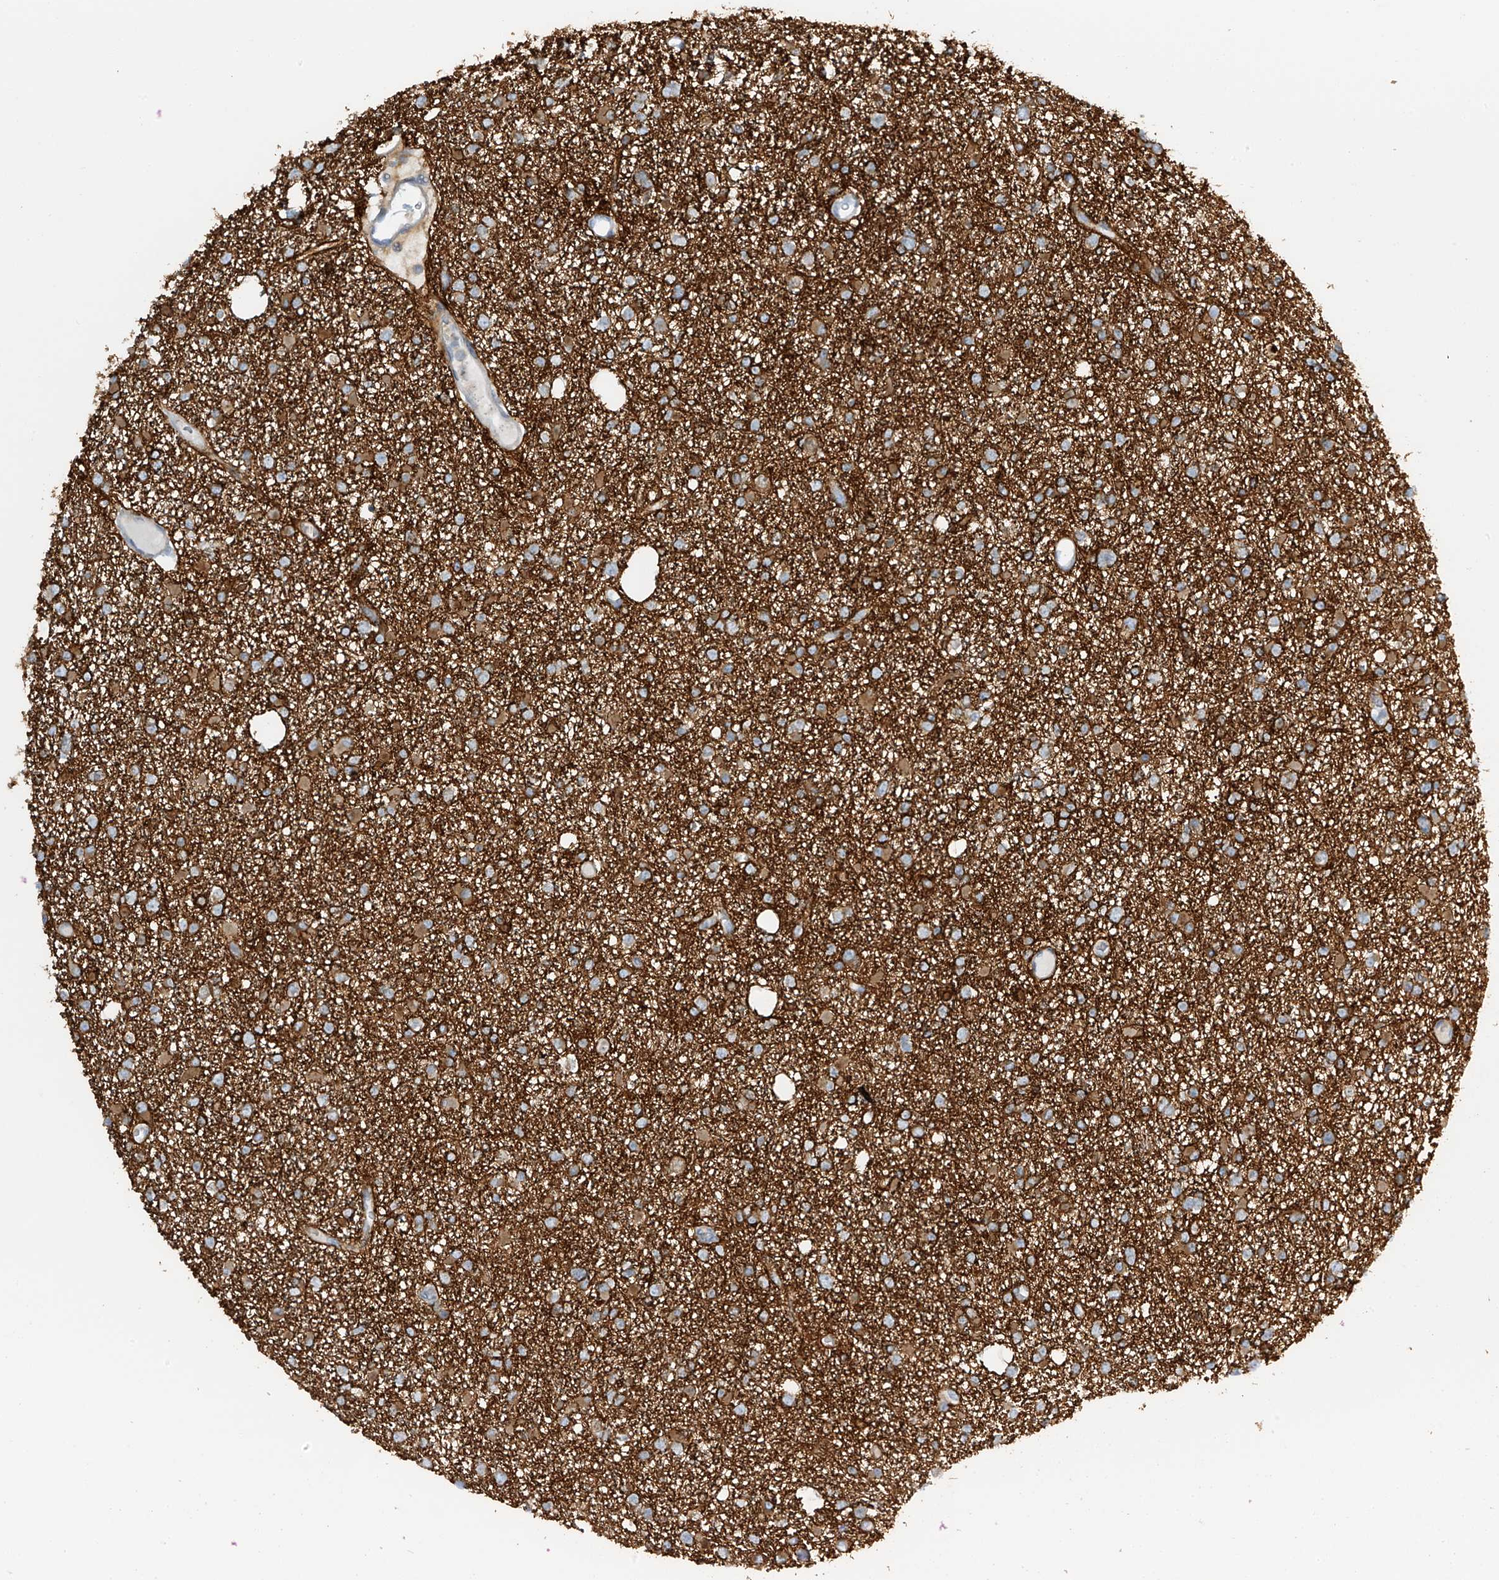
{"staining": {"intensity": "moderate", "quantity": "<25%", "location": "cytoplasmic/membranous"}, "tissue": "glioma", "cell_type": "Tumor cells", "image_type": "cancer", "snomed": [{"axis": "morphology", "description": "Glioma, malignant, Low grade"}, {"axis": "topography", "description": "Brain"}], "caption": "The micrograph displays a brown stain indicating the presence of a protein in the cytoplasmic/membranous of tumor cells in glioma. (Stains: DAB (3,3'-diaminobenzidine) in brown, nuclei in blue, Microscopy: brightfield microscopy at high magnification).", "gene": "FSD1L", "patient": {"sex": "female", "age": 22}}